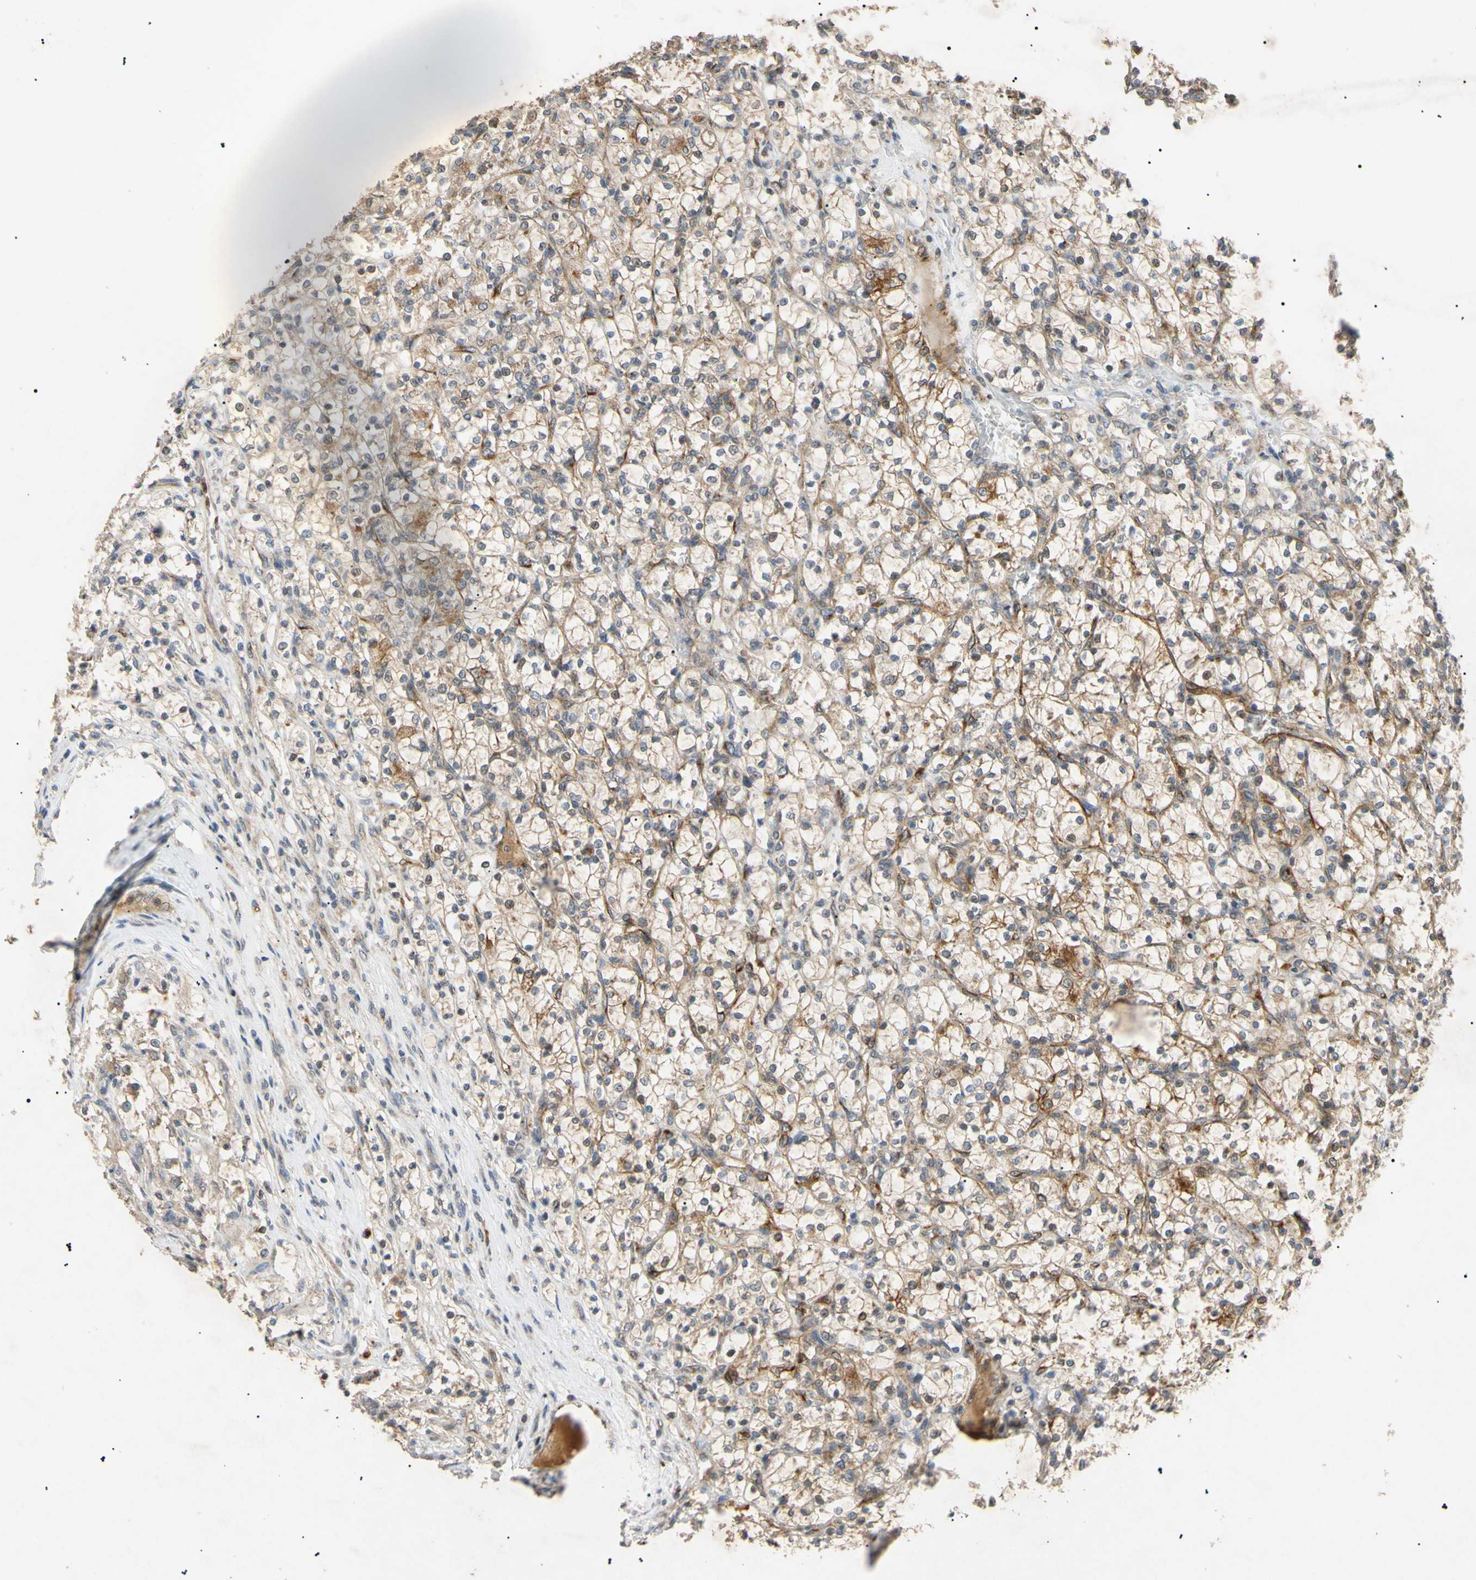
{"staining": {"intensity": "moderate", "quantity": "<25%", "location": "cytoplasmic/membranous"}, "tissue": "renal cancer", "cell_type": "Tumor cells", "image_type": "cancer", "snomed": [{"axis": "morphology", "description": "Adenocarcinoma, NOS"}, {"axis": "topography", "description": "Kidney"}], "caption": "Human renal cancer stained with a protein marker displays moderate staining in tumor cells.", "gene": "TUBB4A", "patient": {"sex": "female", "age": 69}}